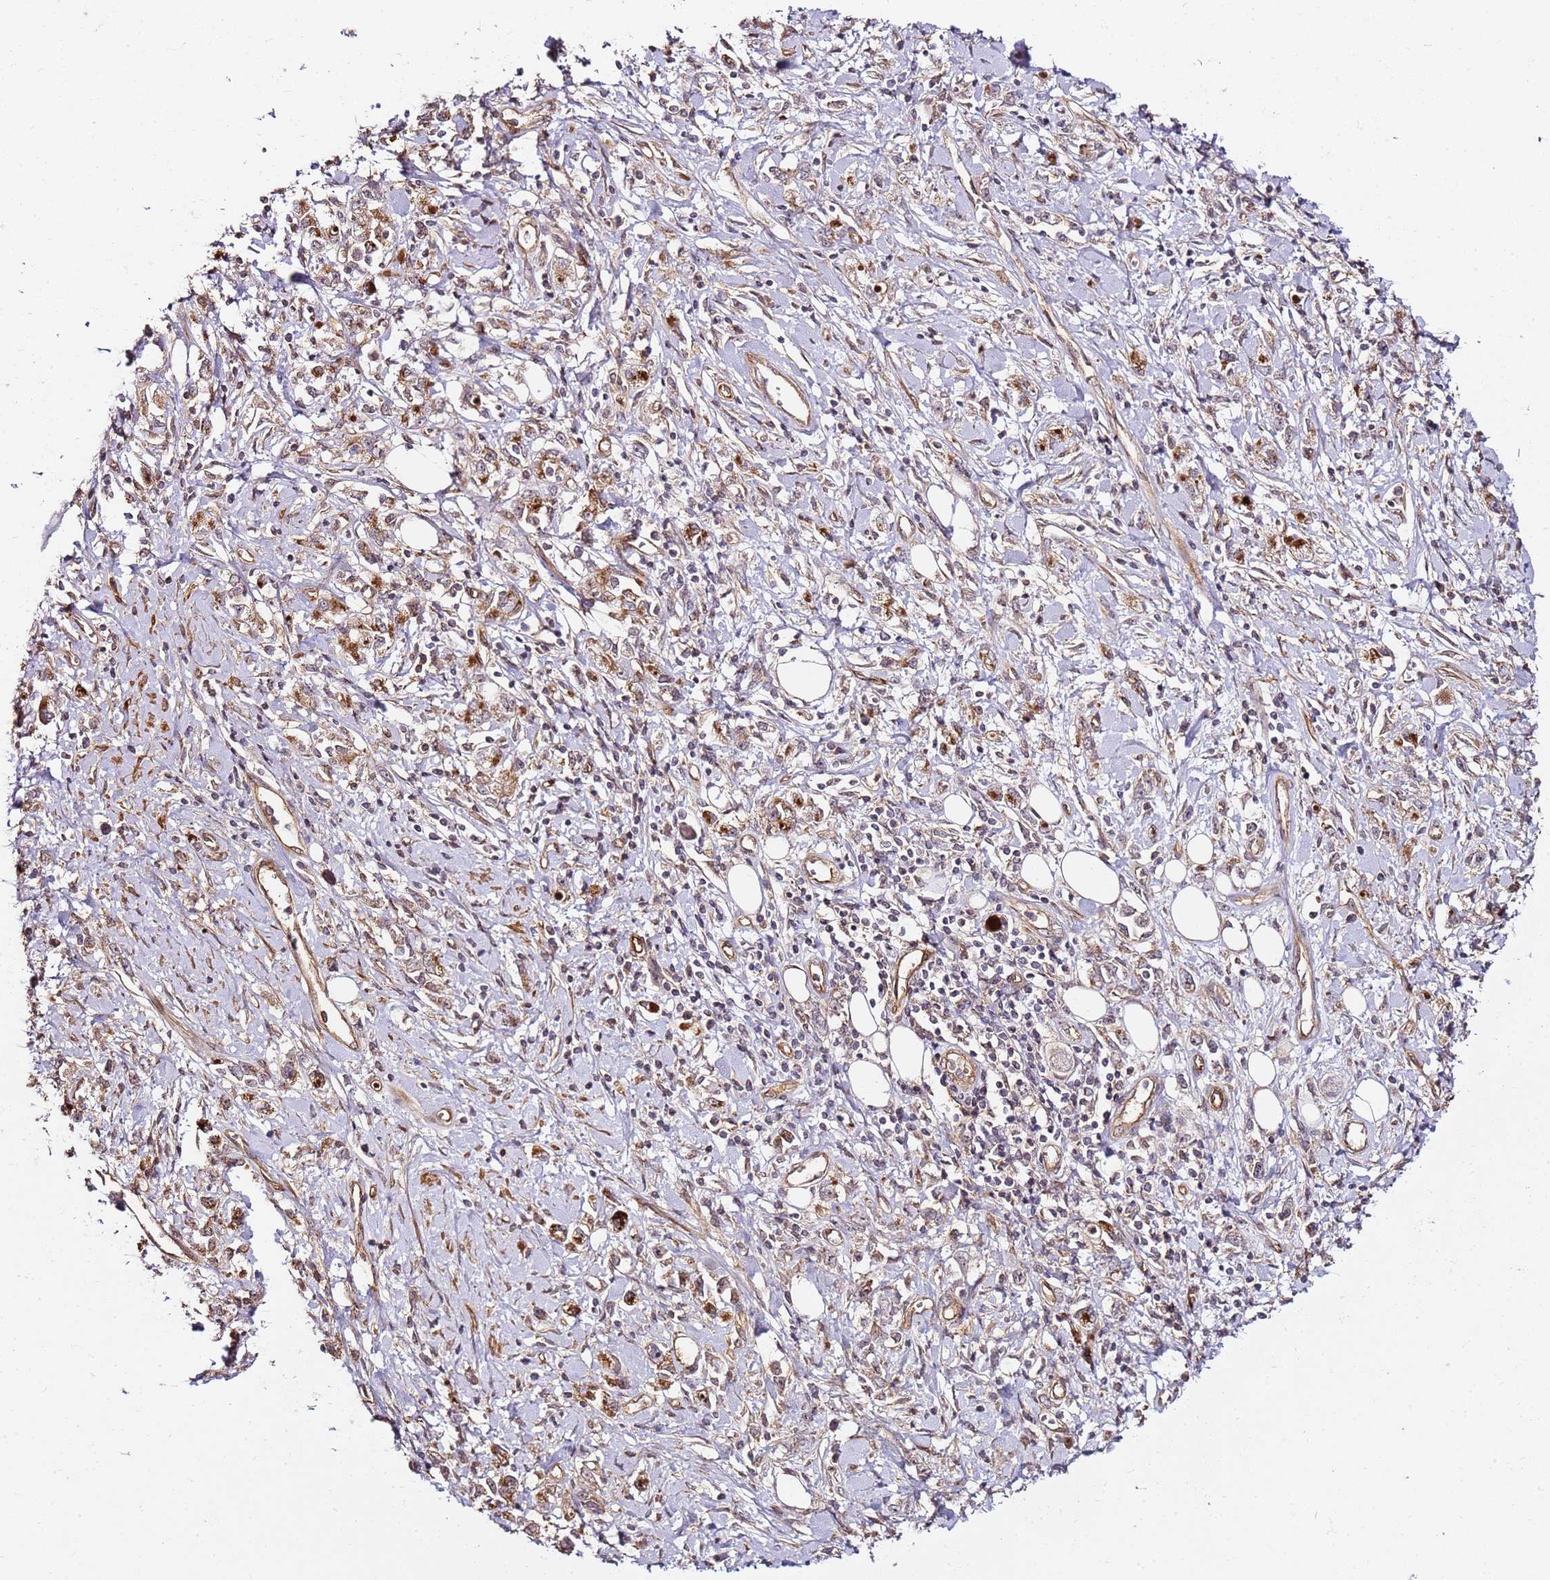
{"staining": {"intensity": "weak", "quantity": ">75%", "location": "cytoplasmic/membranous"}, "tissue": "stomach cancer", "cell_type": "Tumor cells", "image_type": "cancer", "snomed": [{"axis": "morphology", "description": "Adenocarcinoma, NOS"}, {"axis": "topography", "description": "Stomach"}], "caption": "Protein staining displays weak cytoplasmic/membranous positivity in approximately >75% of tumor cells in stomach cancer (adenocarcinoma).", "gene": "CCNYL1", "patient": {"sex": "female", "age": 76}}